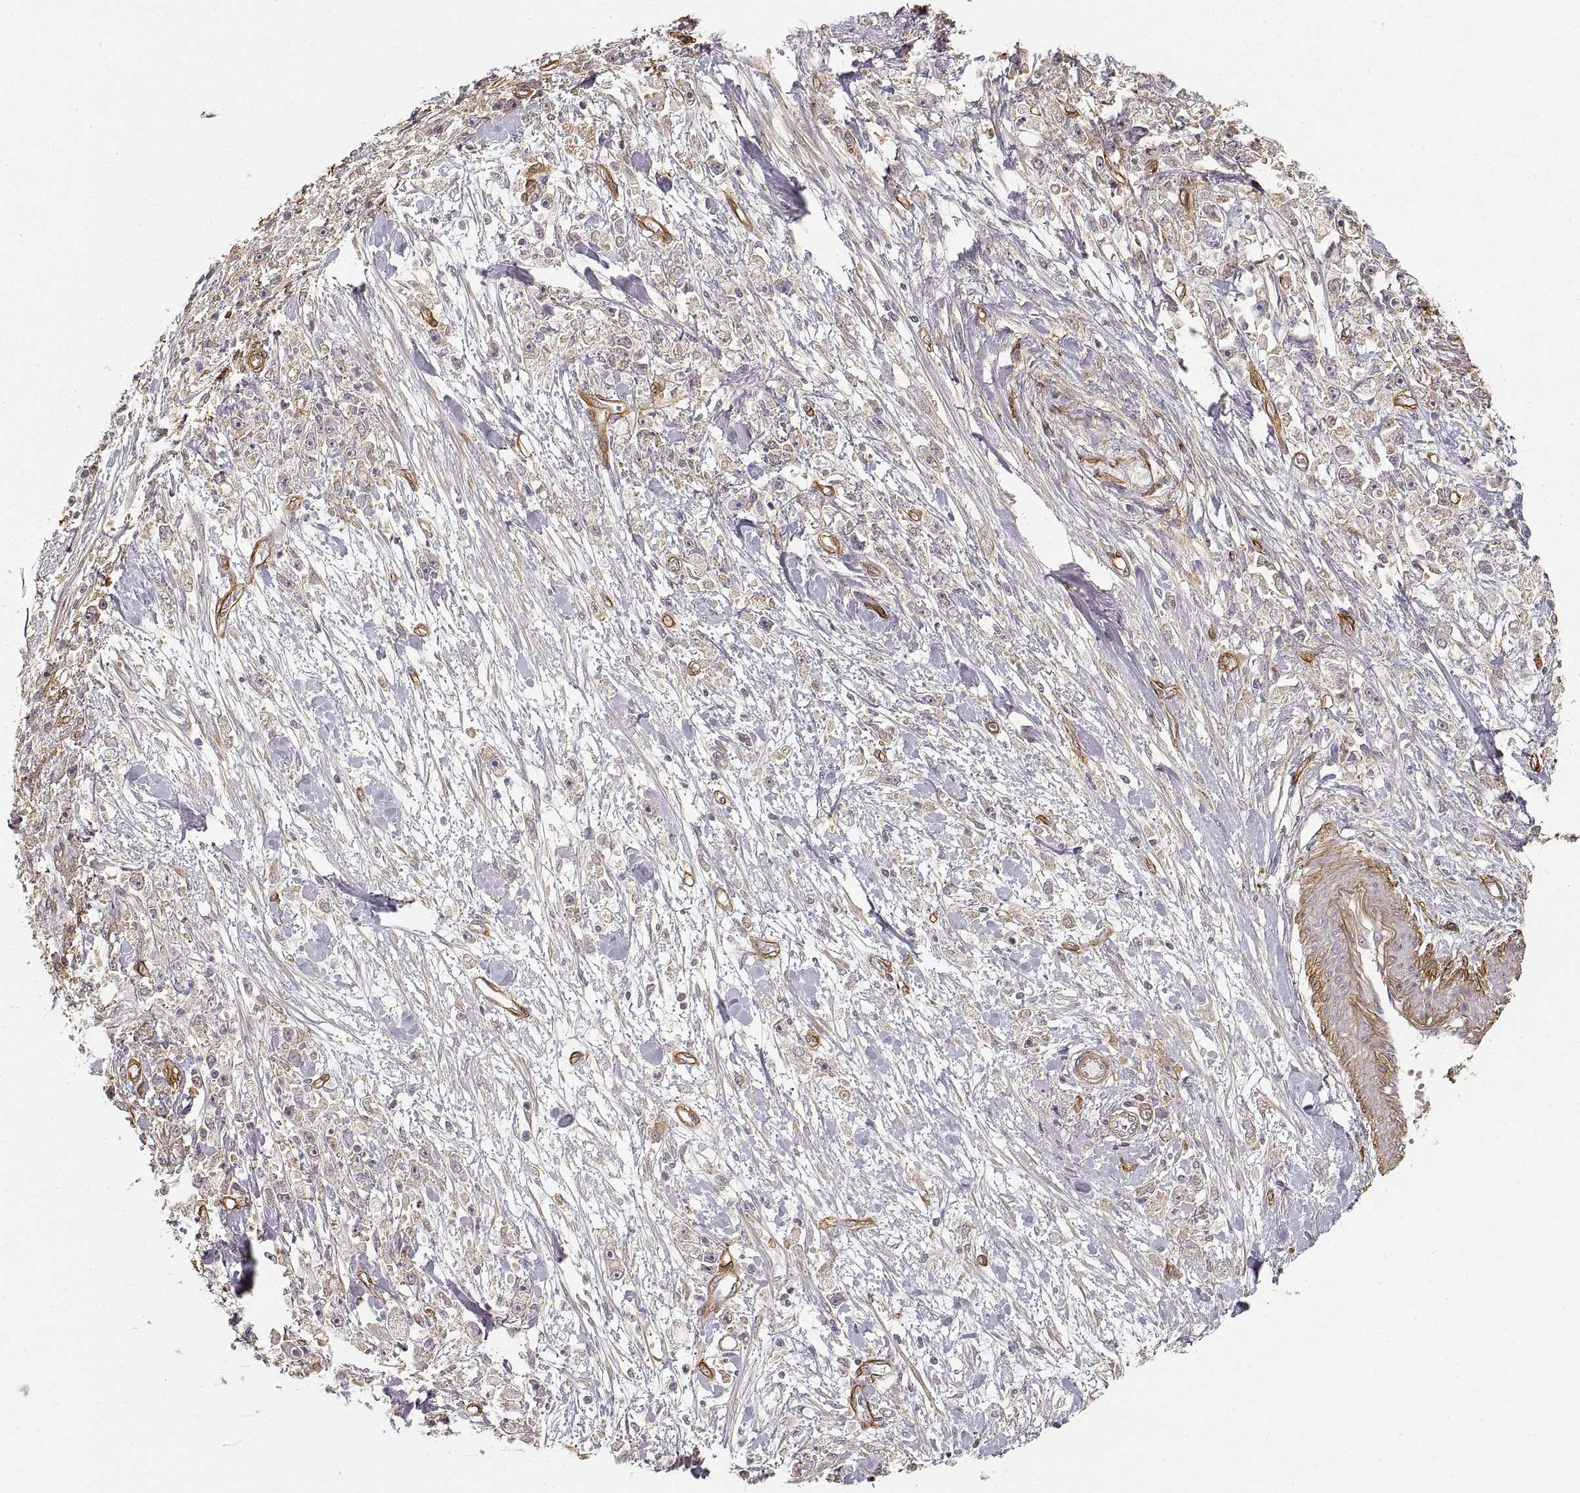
{"staining": {"intensity": "weak", "quantity": ">75%", "location": "cytoplasmic/membranous"}, "tissue": "stomach cancer", "cell_type": "Tumor cells", "image_type": "cancer", "snomed": [{"axis": "morphology", "description": "Adenocarcinoma, NOS"}, {"axis": "topography", "description": "Stomach"}], "caption": "Adenocarcinoma (stomach) was stained to show a protein in brown. There is low levels of weak cytoplasmic/membranous expression in approximately >75% of tumor cells.", "gene": "LAMA4", "patient": {"sex": "female", "age": 59}}